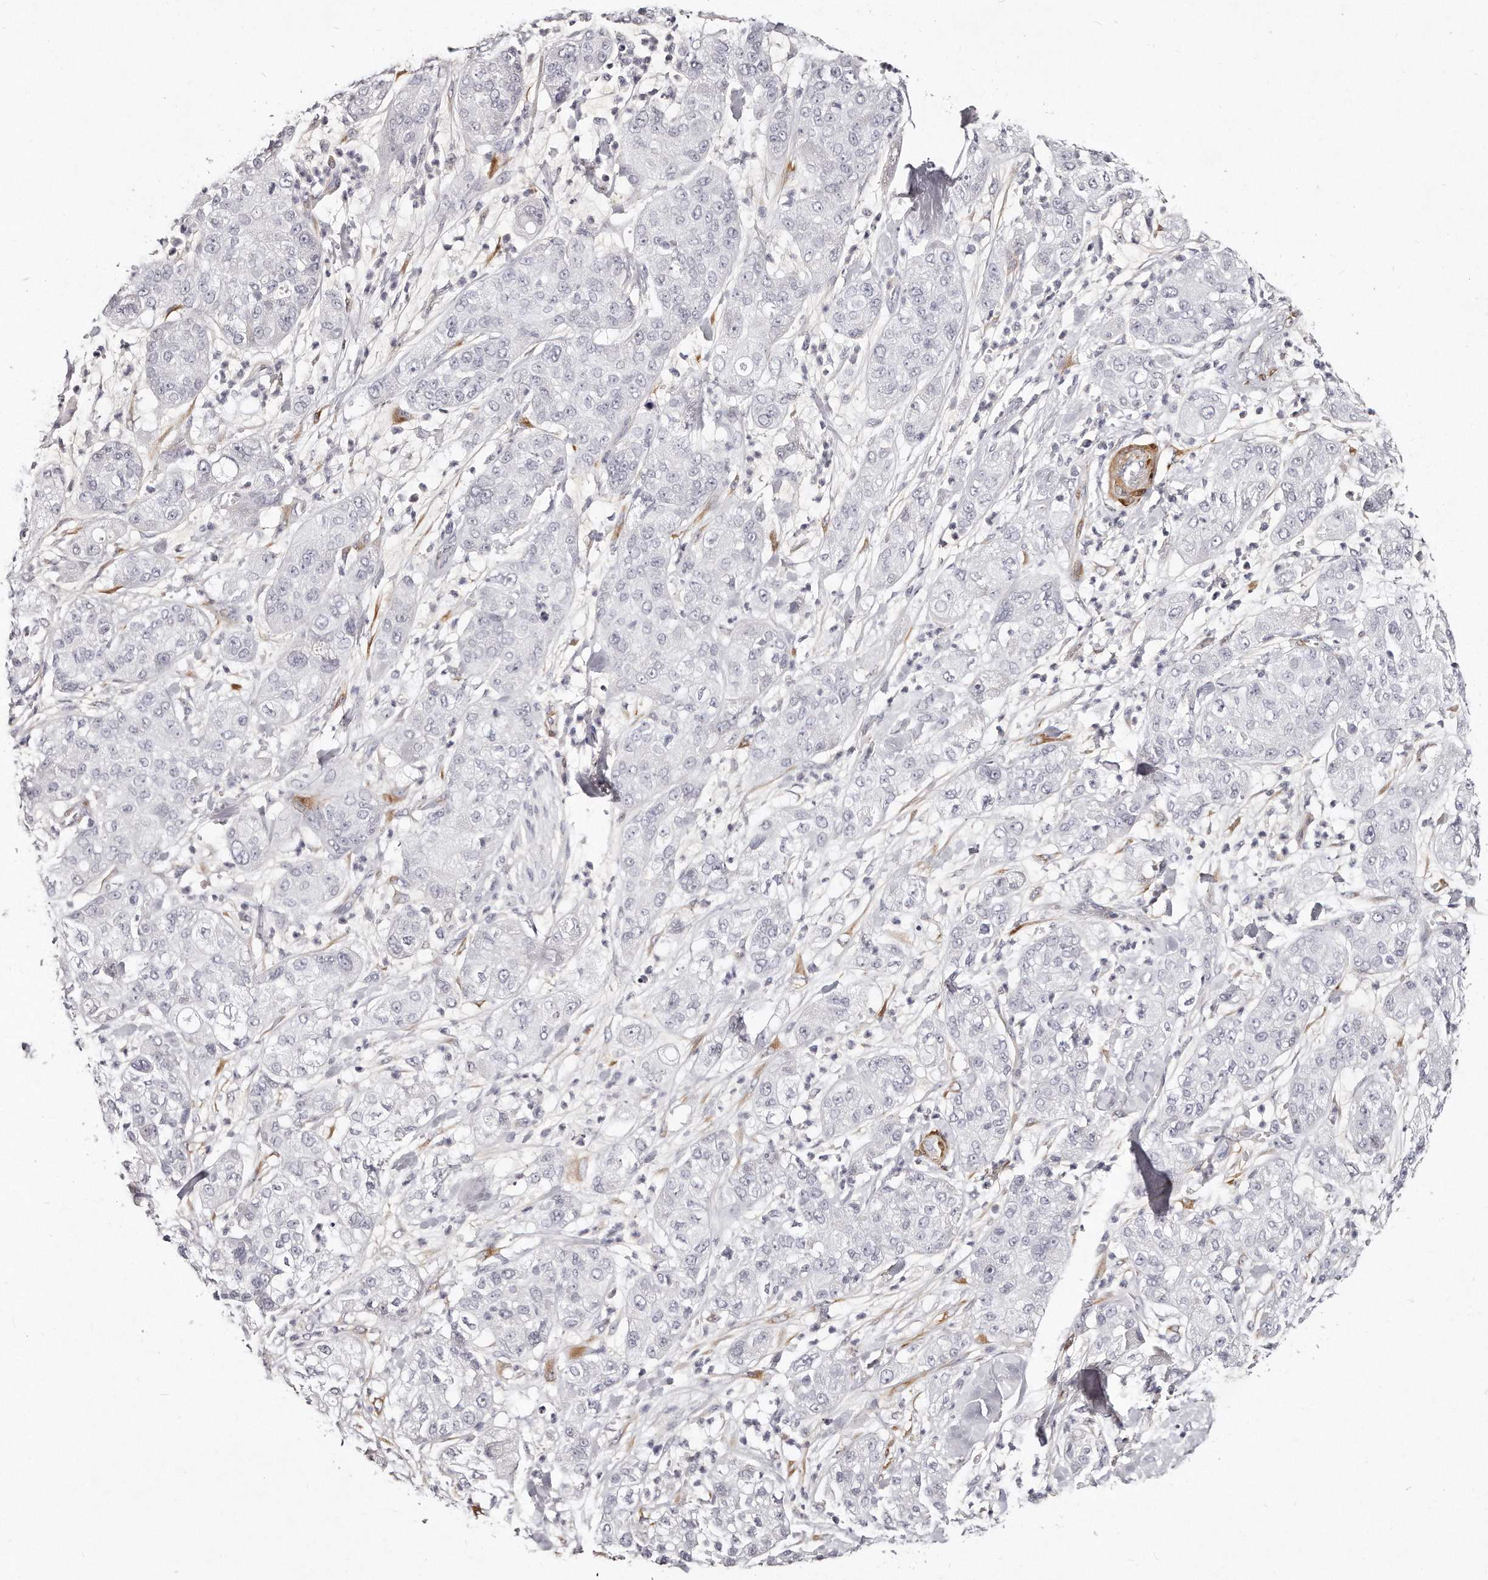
{"staining": {"intensity": "negative", "quantity": "none", "location": "none"}, "tissue": "pancreatic cancer", "cell_type": "Tumor cells", "image_type": "cancer", "snomed": [{"axis": "morphology", "description": "Adenocarcinoma, NOS"}, {"axis": "topography", "description": "Pancreas"}], "caption": "The histopathology image displays no staining of tumor cells in pancreatic adenocarcinoma.", "gene": "LMOD1", "patient": {"sex": "female", "age": 78}}